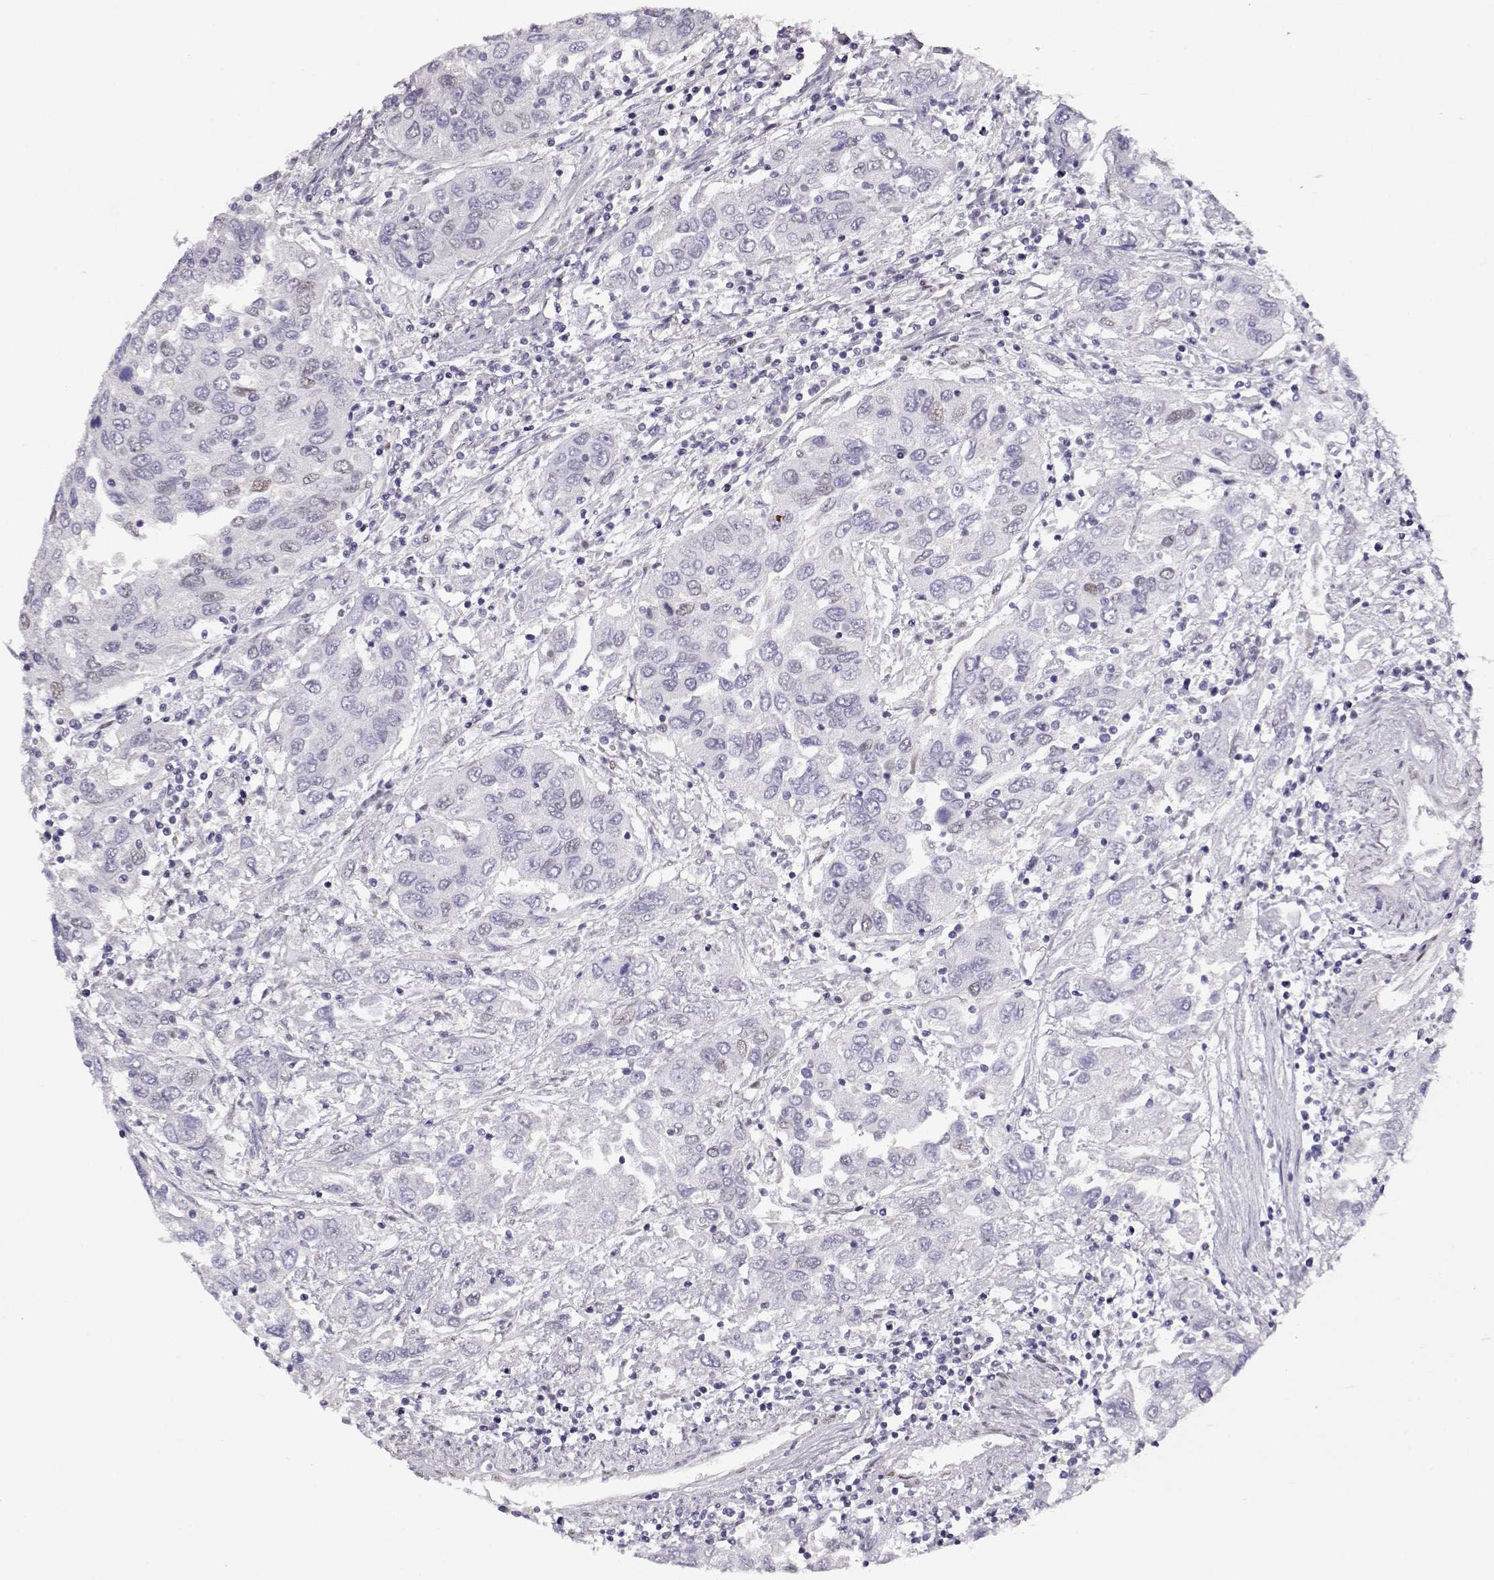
{"staining": {"intensity": "negative", "quantity": "none", "location": "none"}, "tissue": "urothelial cancer", "cell_type": "Tumor cells", "image_type": "cancer", "snomed": [{"axis": "morphology", "description": "Urothelial carcinoma, High grade"}, {"axis": "topography", "description": "Urinary bladder"}], "caption": "High power microscopy micrograph of an IHC image of urothelial cancer, revealing no significant positivity in tumor cells.", "gene": "POLI", "patient": {"sex": "male", "age": 76}}